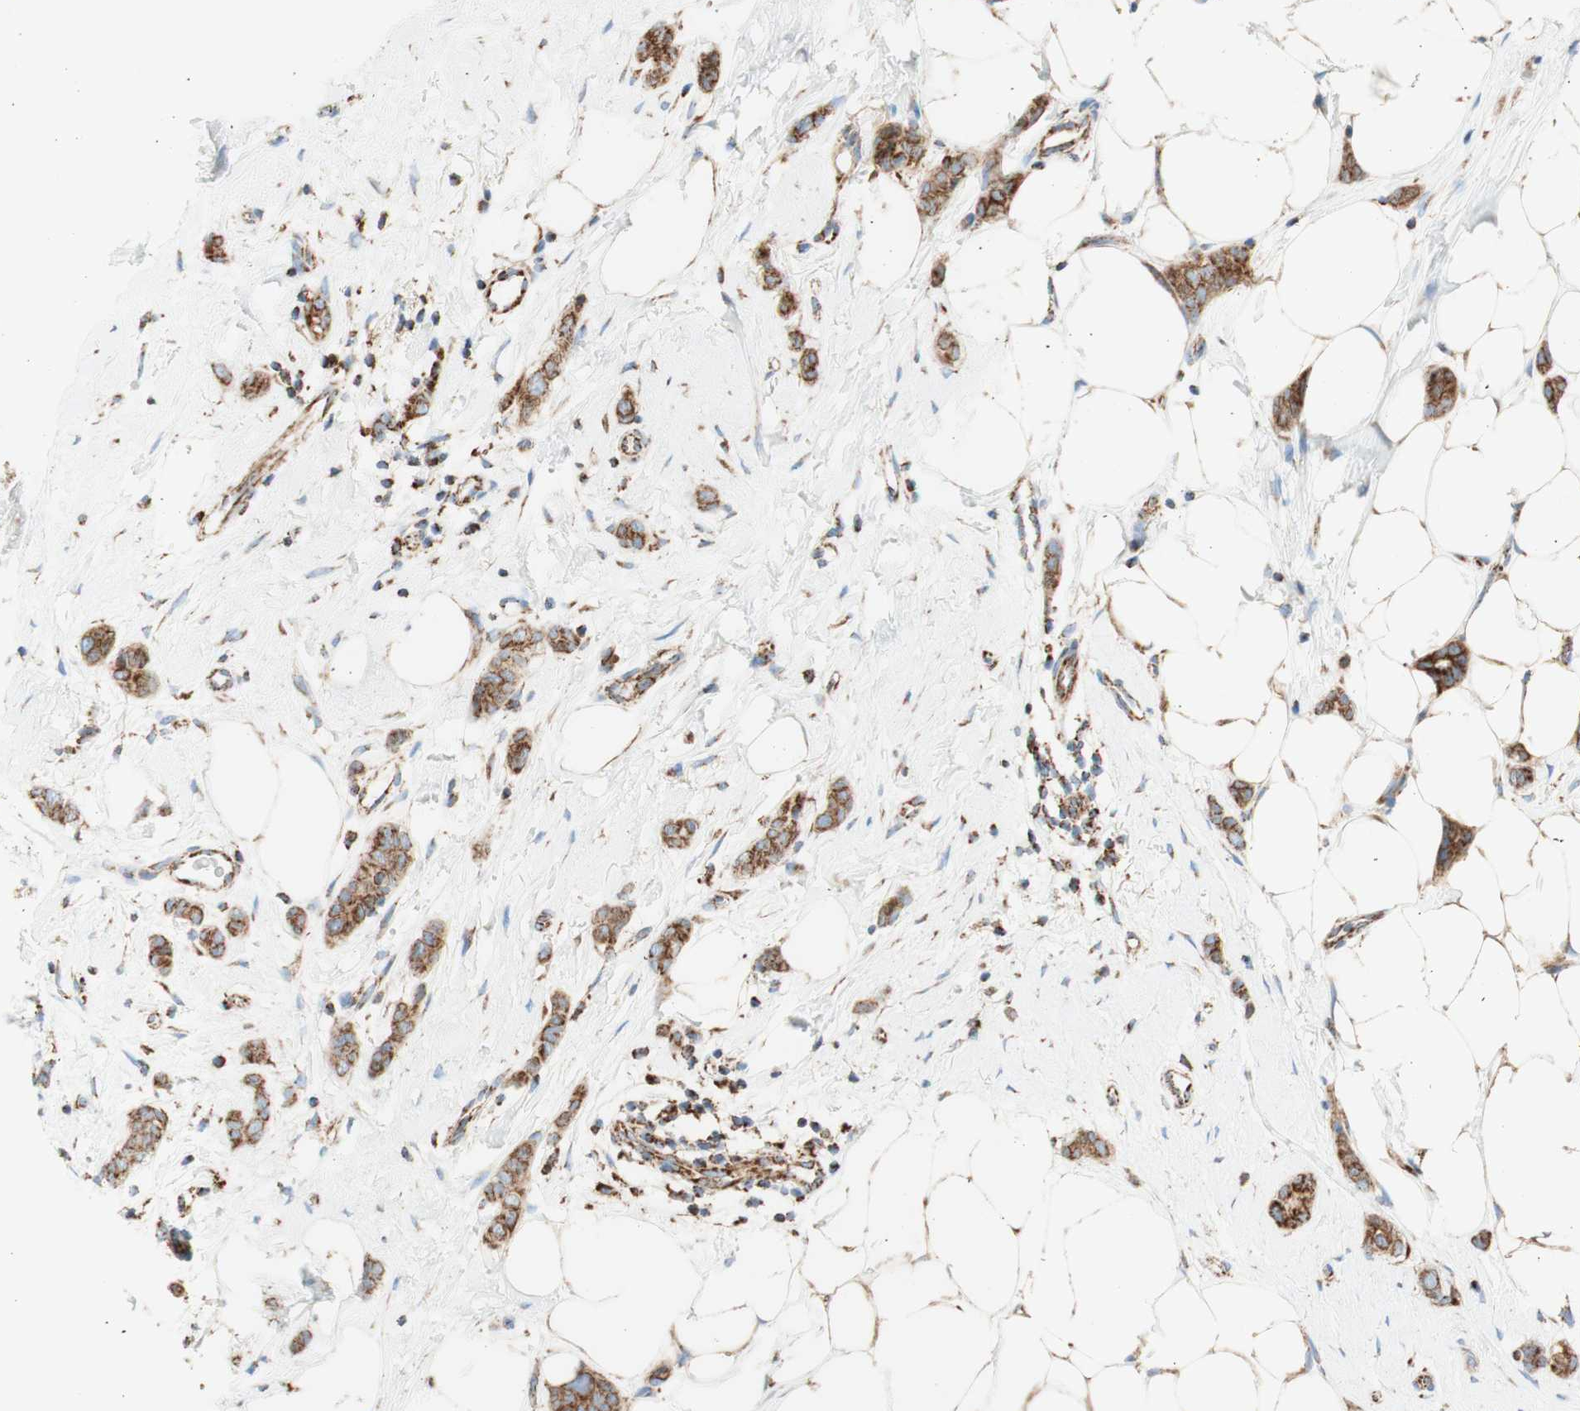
{"staining": {"intensity": "strong", "quantity": ">75%", "location": "cytoplasmic/membranous"}, "tissue": "breast cancer", "cell_type": "Tumor cells", "image_type": "cancer", "snomed": [{"axis": "morphology", "description": "Lobular carcinoma"}, {"axis": "topography", "description": "Skin"}, {"axis": "topography", "description": "Breast"}], "caption": "Breast lobular carcinoma was stained to show a protein in brown. There is high levels of strong cytoplasmic/membranous expression in about >75% of tumor cells.", "gene": "TOMM20", "patient": {"sex": "female", "age": 46}}